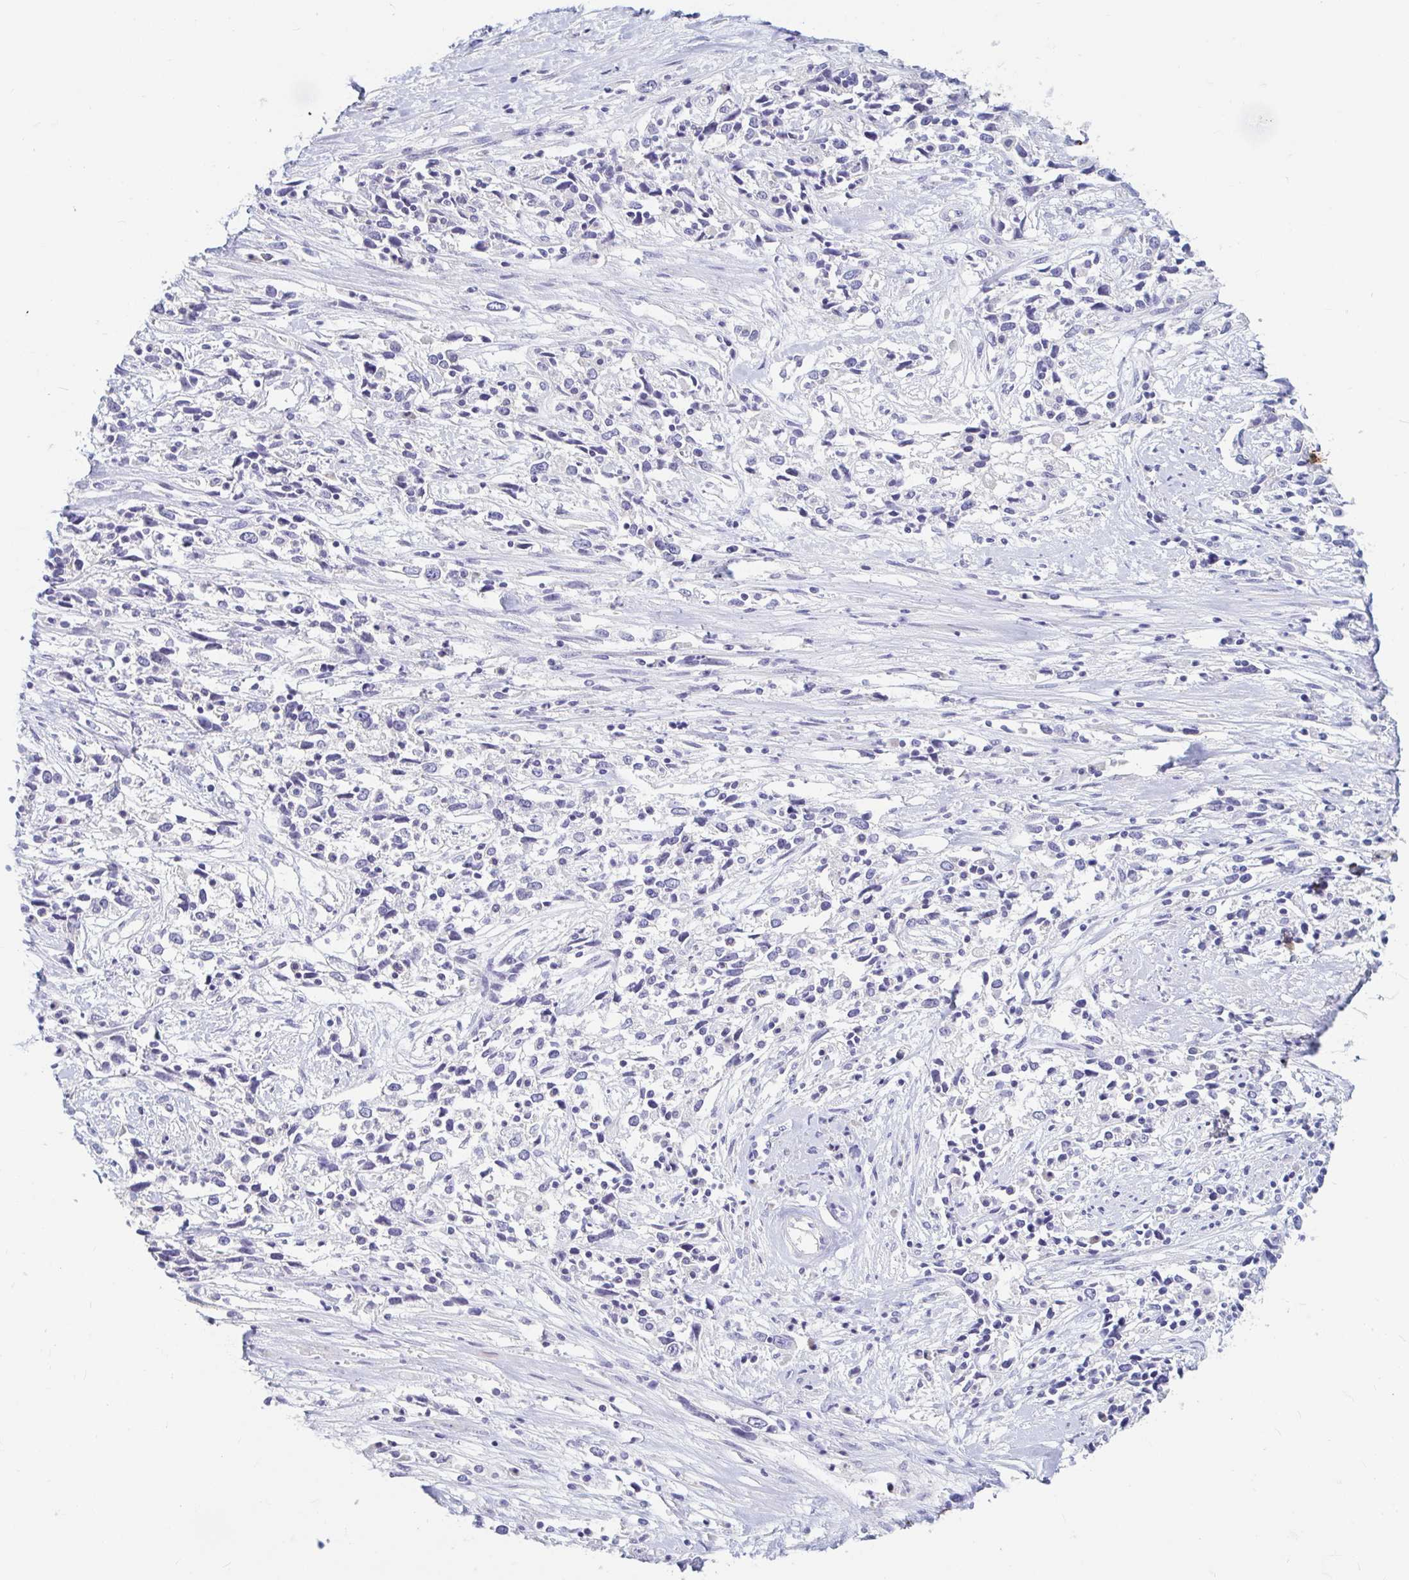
{"staining": {"intensity": "negative", "quantity": "none", "location": "none"}, "tissue": "cervical cancer", "cell_type": "Tumor cells", "image_type": "cancer", "snomed": [{"axis": "morphology", "description": "Adenocarcinoma, NOS"}, {"axis": "topography", "description": "Cervix"}], "caption": "Immunohistochemistry of adenocarcinoma (cervical) demonstrates no expression in tumor cells.", "gene": "ADH1A", "patient": {"sex": "female", "age": 40}}